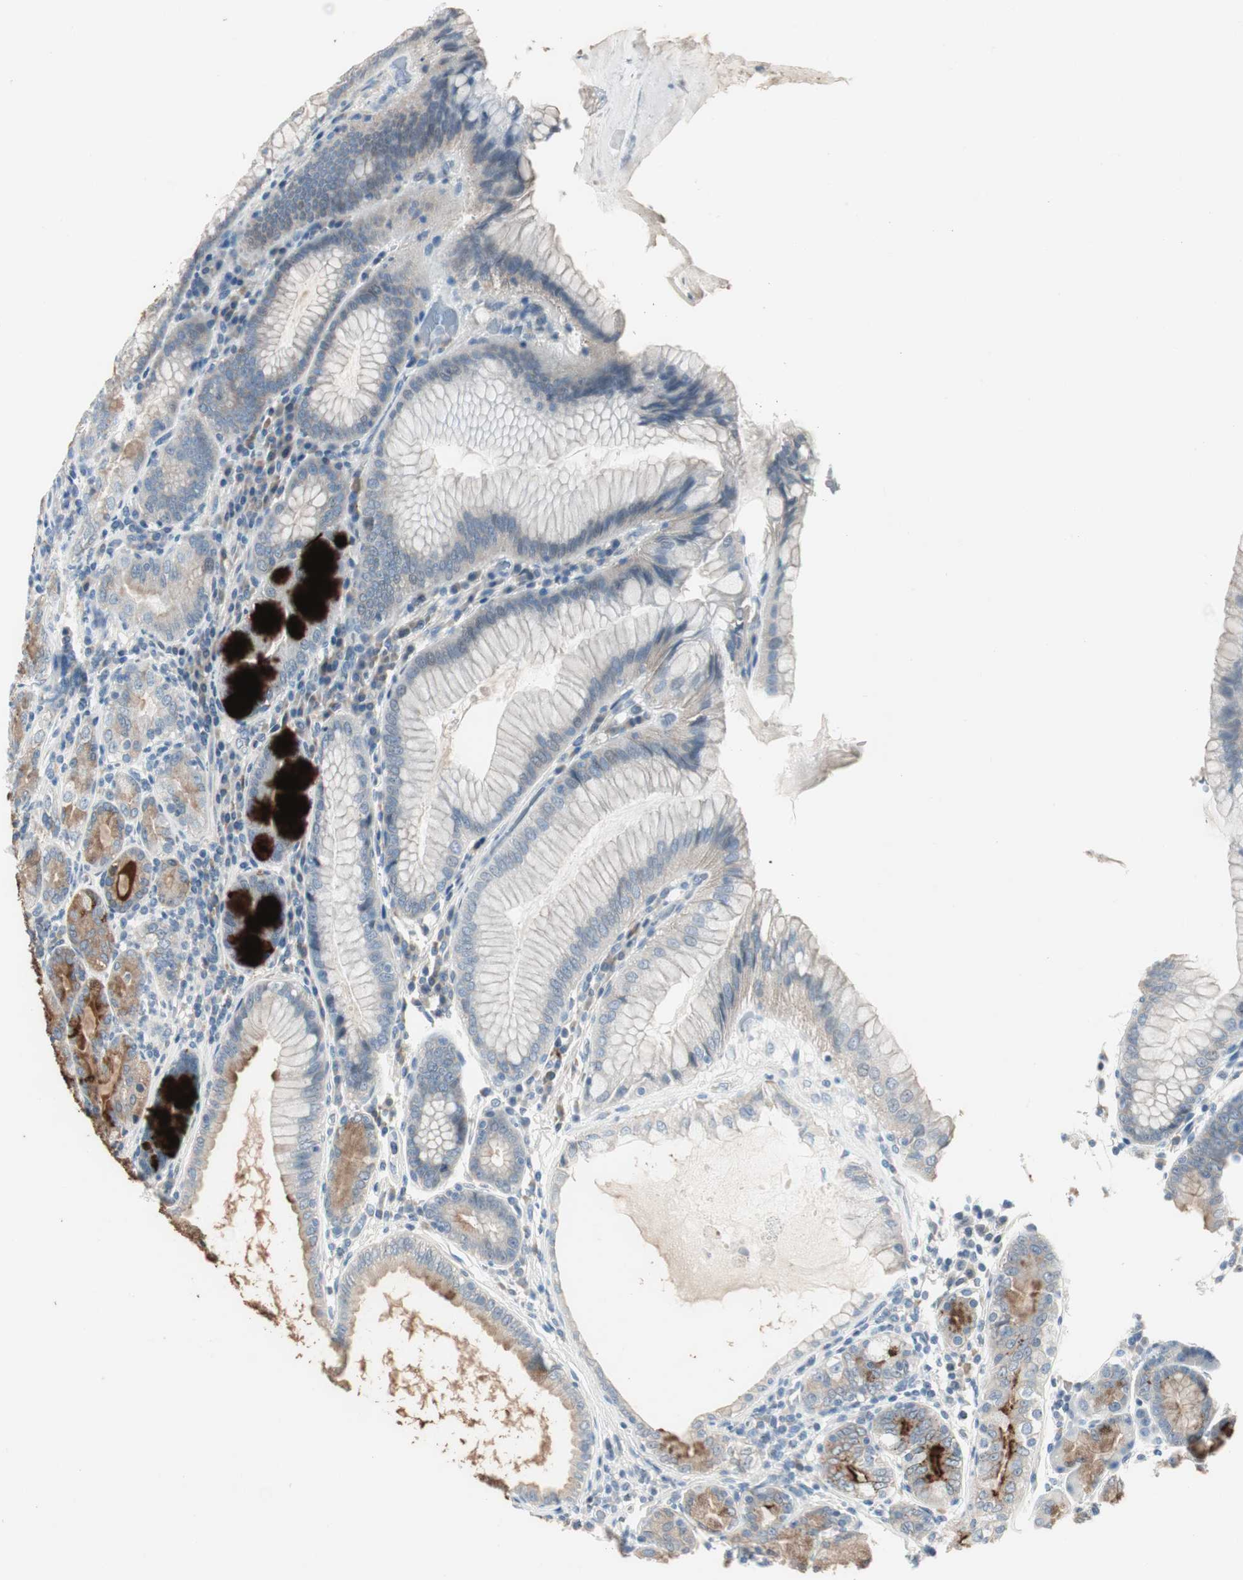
{"staining": {"intensity": "moderate", "quantity": "25%-75%", "location": "cytoplasmic/membranous"}, "tissue": "stomach", "cell_type": "Glandular cells", "image_type": "normal", "snomed": [{"axis": "morphology", "description": "Normal tissue, NOS"}, {"axis": "topography", "description": "Stomach, lower"}], "caption": "This is an image of IHC staining of unremarkable stomach, which shows moderate expression in the cytoplasmic/membranous of glandular cells.", "gene": "SPINK4", "patient": {"sex": "female", "age": 76}}